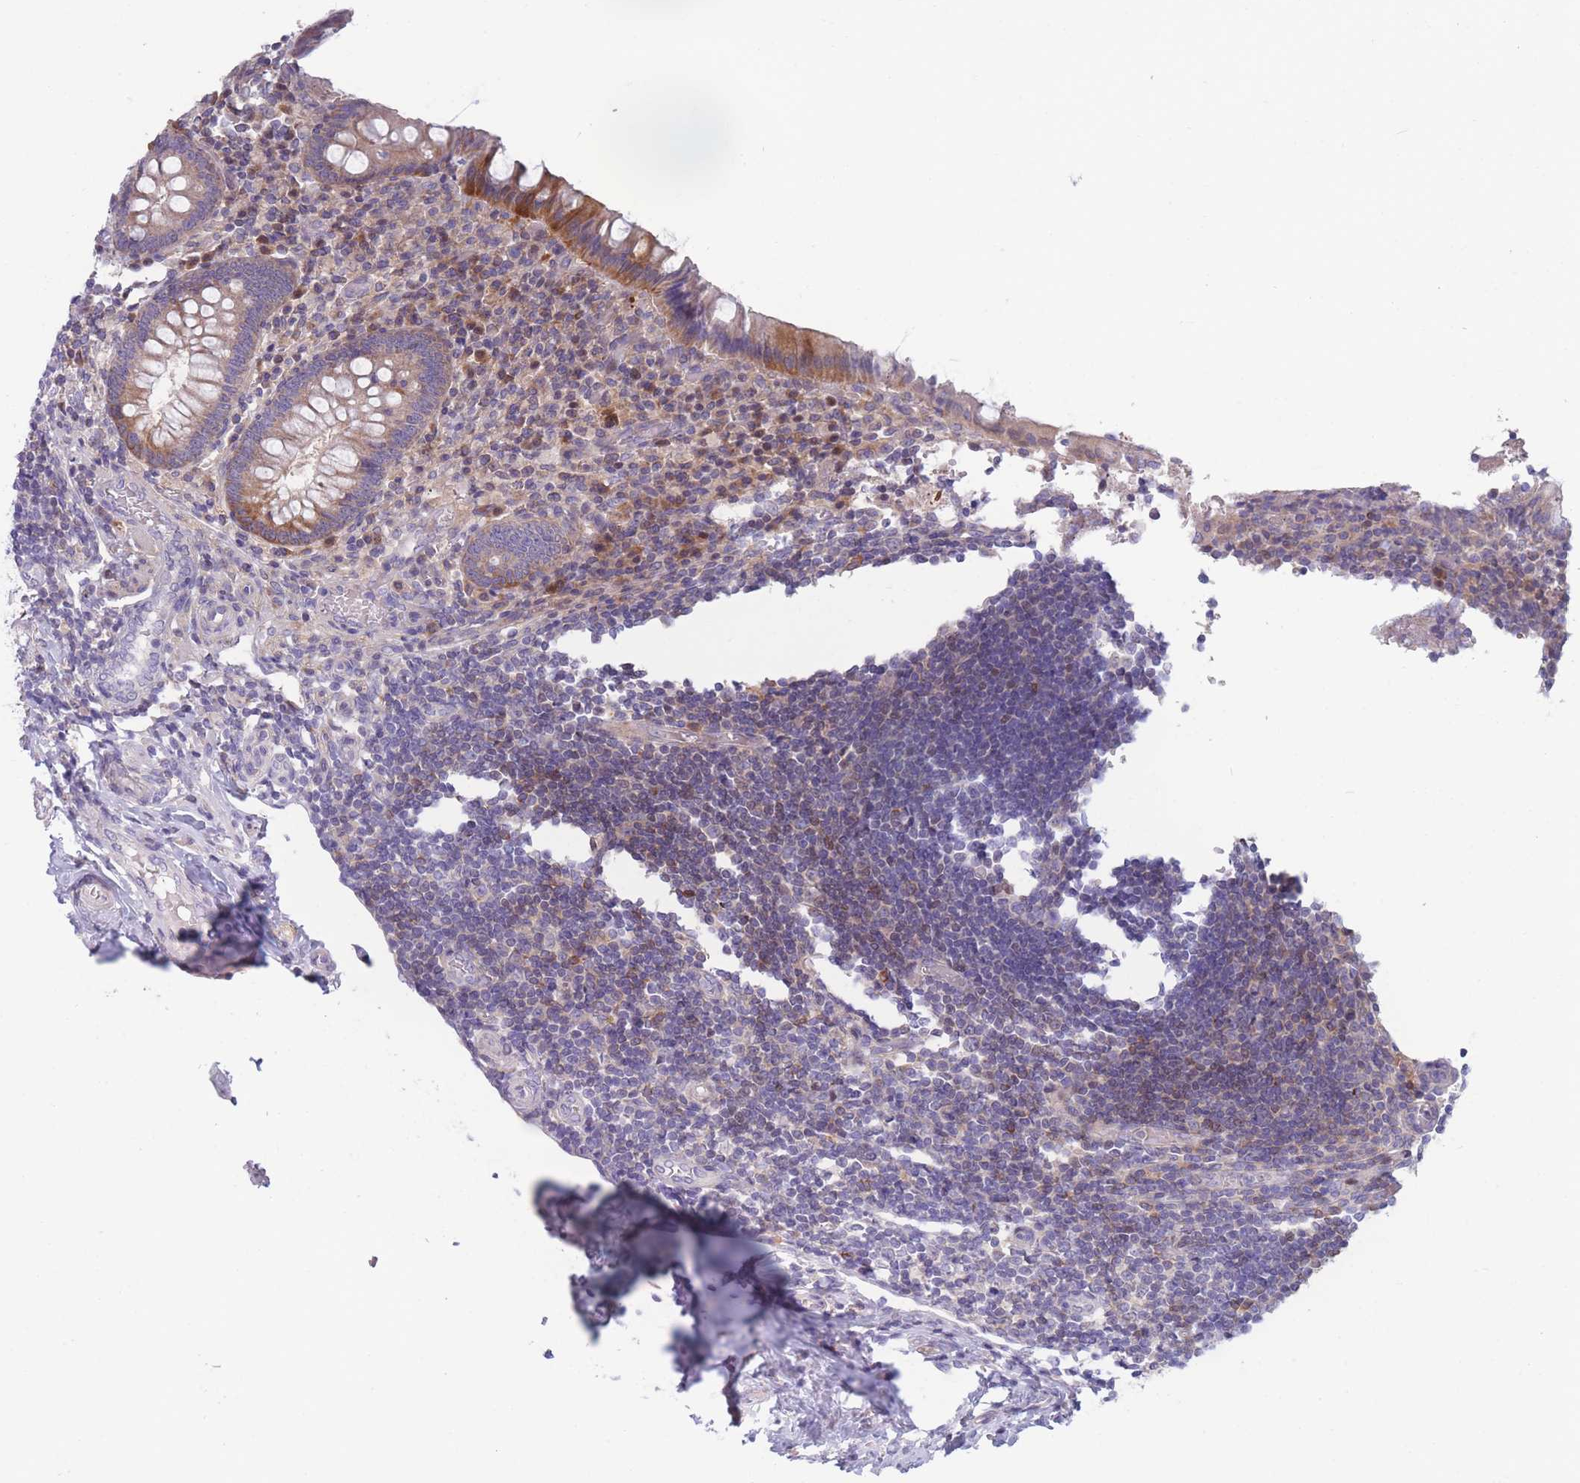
{"staining": {"intensity": "moderate", "quantity": "25%-75%", "location": "cytoplasmic/membranous"}, "tissue": "appendix", "cell_type": "Glandular cells", "image_type": "normal", "snomed": [{"axis": "morphology", "description": "Normal tissue, NOS"}, {"axis": "topography", "description": "Appendix"}], "caption": "An immunohistochemistry image of benign tissue is shown. Protein staining in brown shows moderate cytoplasmic/membranous positivity in appendix within glandular cells.", "gene": "PDE4A", "patient": {"sex": "female", "age": 17}}